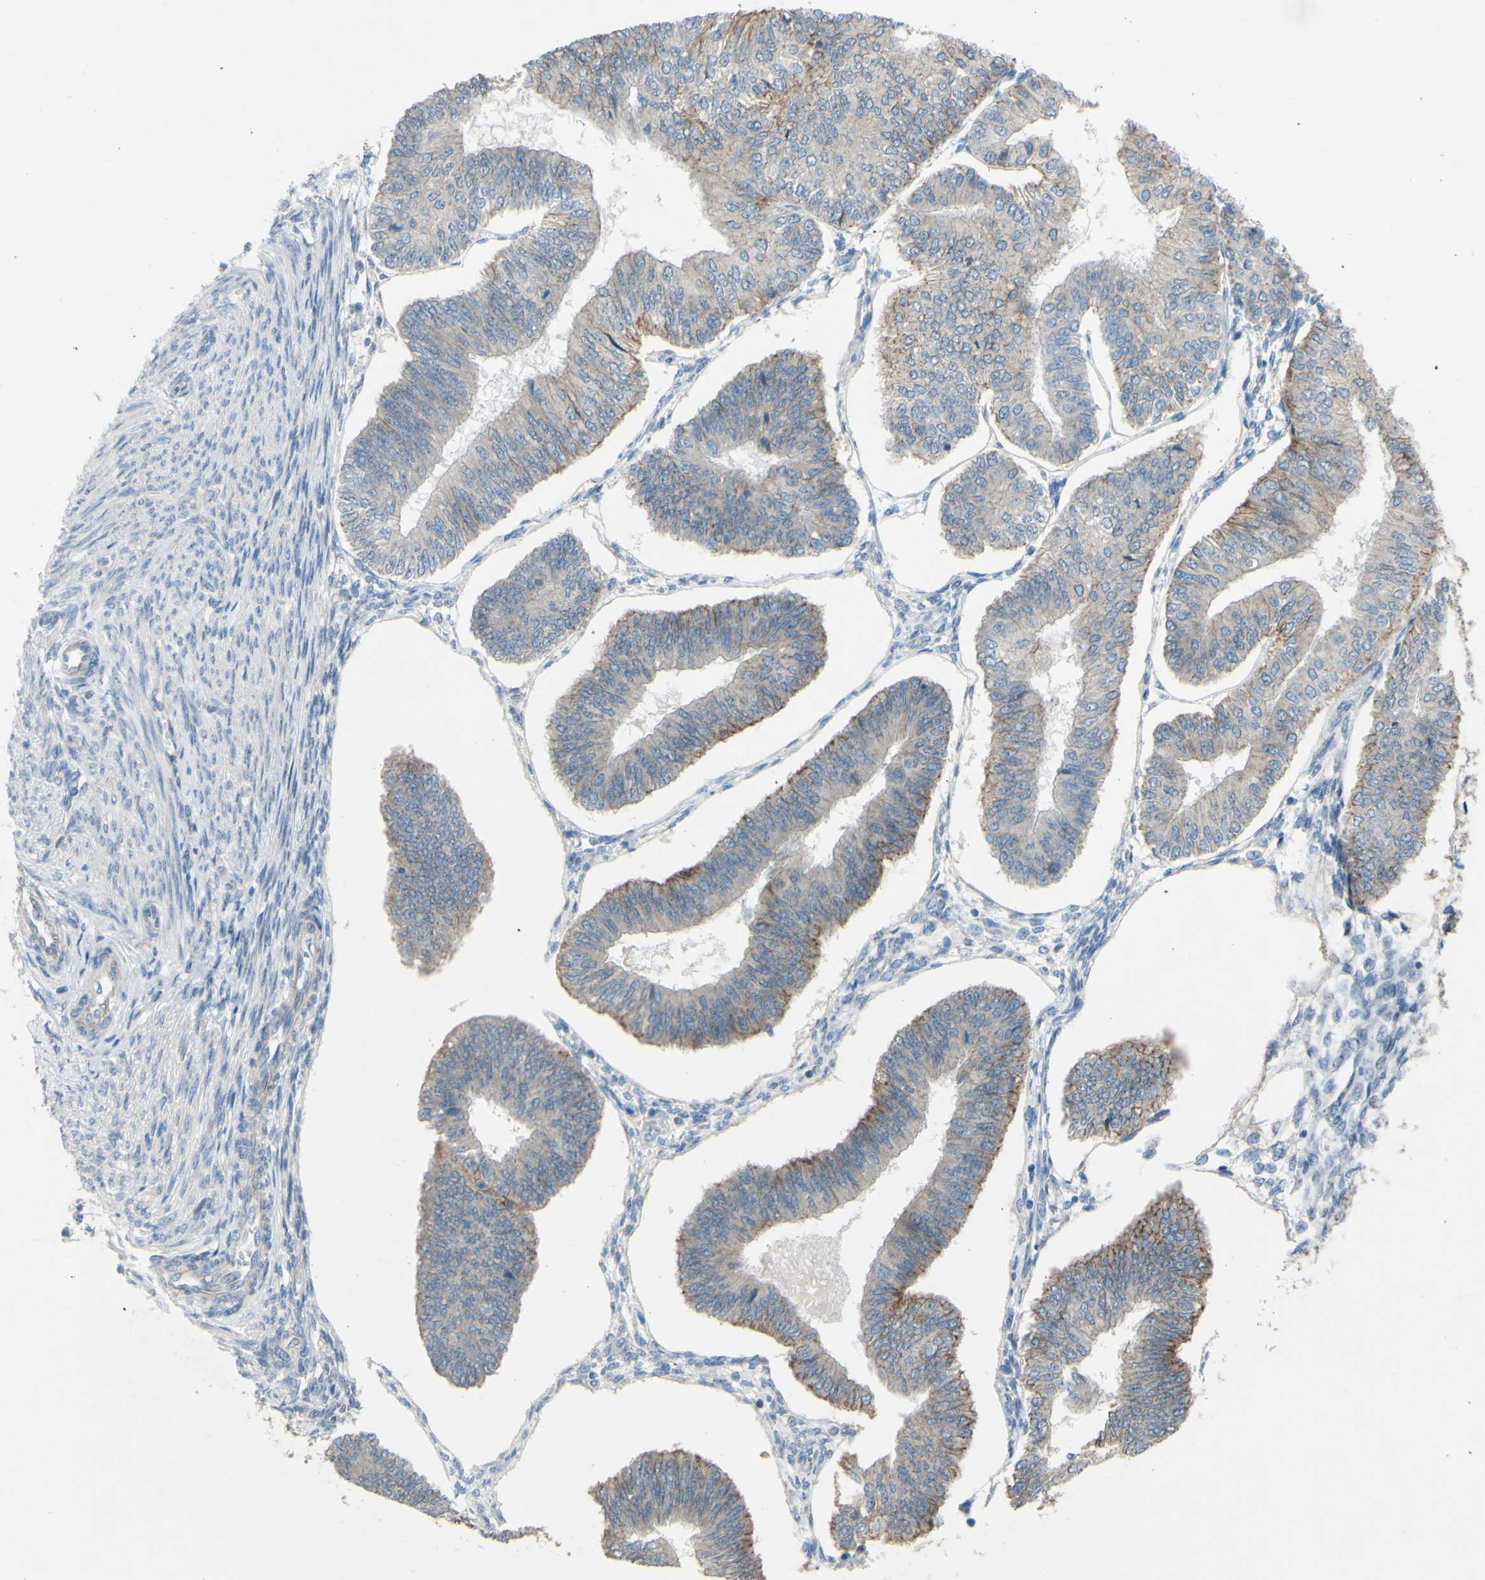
{"staining": {"intensity": "moderate", "quantity": "25%-75%", "location": "cytoplasmic/membranous"}, "tissue": "endometrial cancer", "cell_type": "Tumor cells", "image_type": "cancer", "snomed": [{"axis": "morphology", "description": "Adenocarcinoma, NOS"}, {"axis": "topography", "description": "Endometrium"}], "caption": "Immunohistochemical staining of endometrial cancer exhibits medium levels of moderate cytoplasmic/membranous staining in about 25%-75% of tumor cells.", "gene": "CDCP1", "patient": {"sex": "female", "age": 58}}